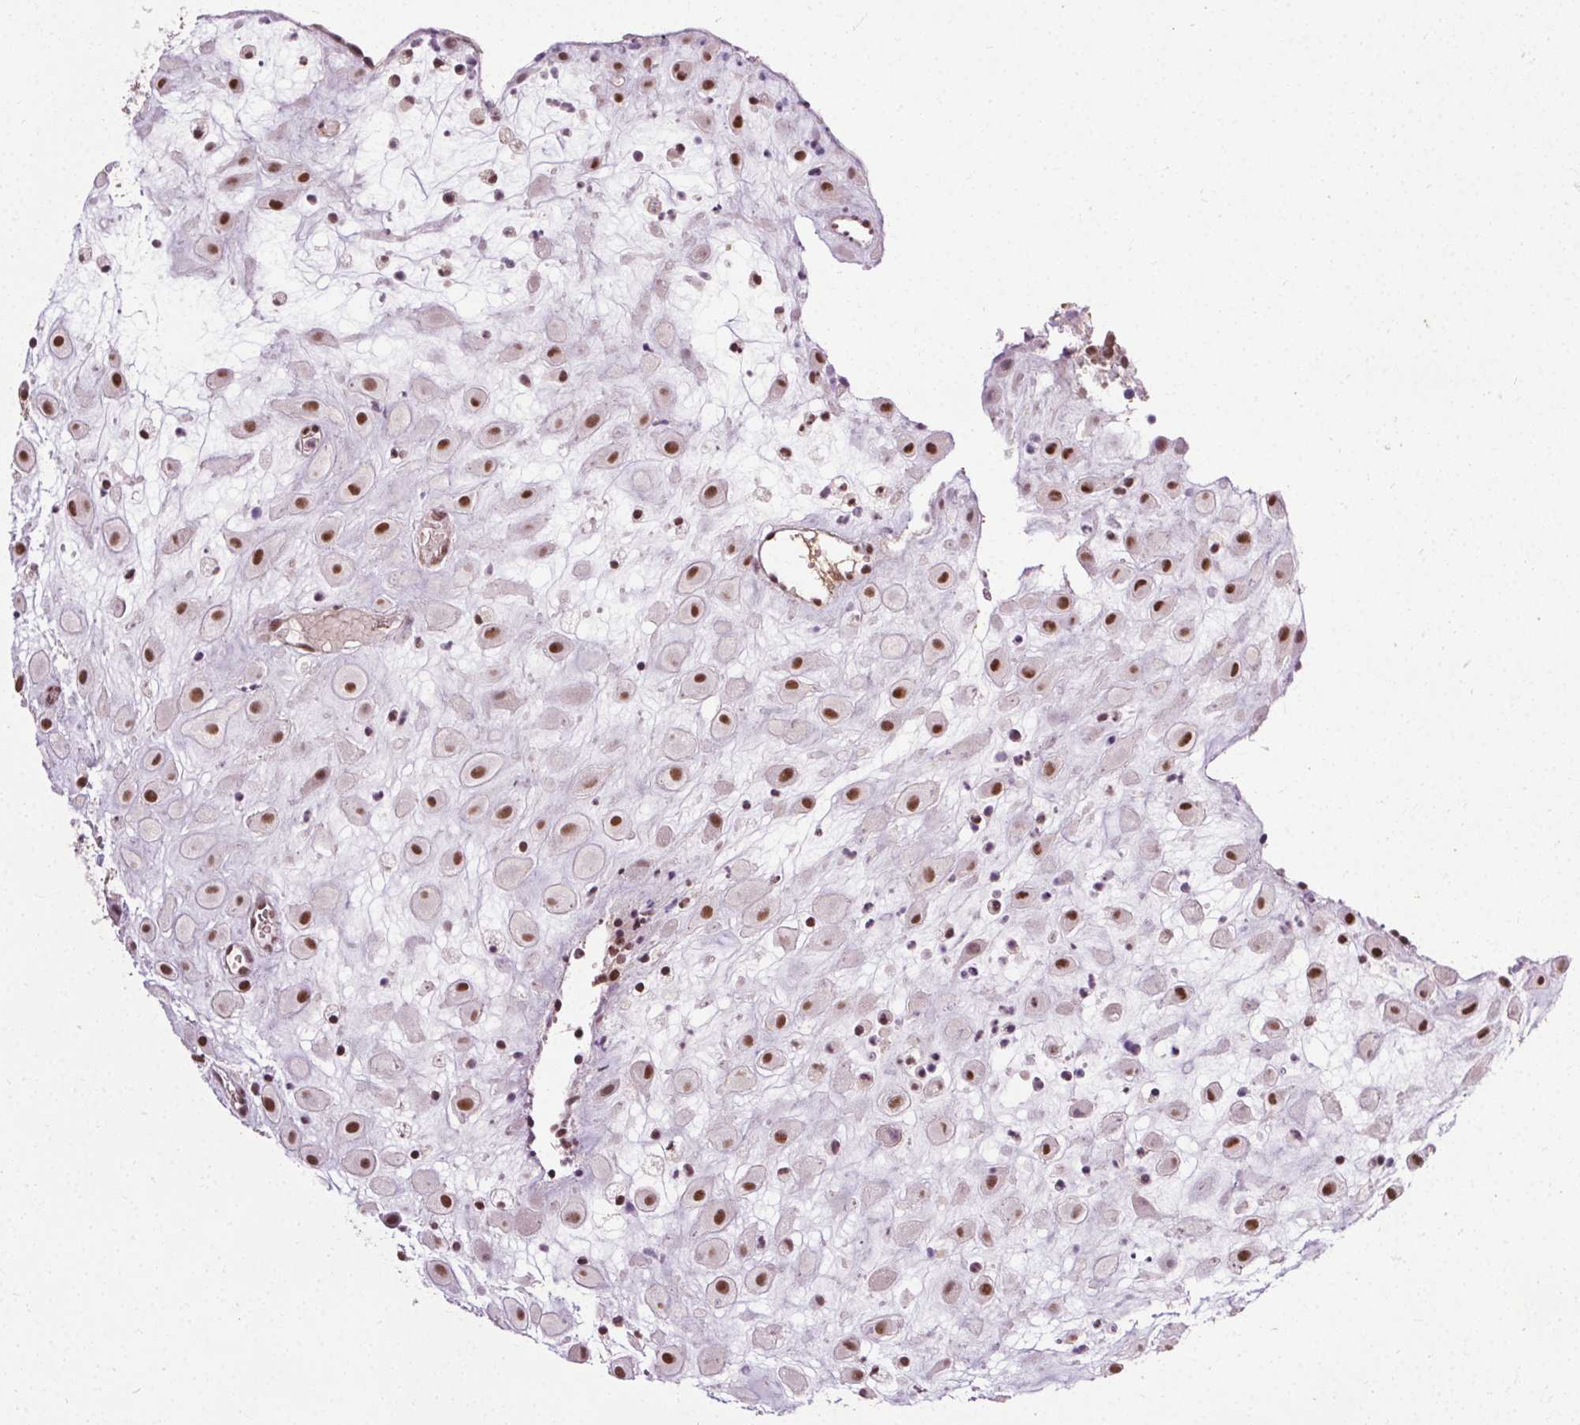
{"staining": {"intensity": "moderate", "quantity": ">75%", "location": "nuclear"}, "tissue": "placenta", "cell_type": "Decidual cells", "image_type": "normal", "snomed": [{"axis": "morphology", "description": "Normal tissue, NOS"}, {"axis": "topography", "description": "Placenta"}], "caption": "High-power microscopy captured an immunohistochemistry histopathology image of benign placenta, revealing moderate nuclear positivity in approximately >75% of decidual cells. The staining is performed using DAB (3,3'-diaminobenzidine) brown chromogen to label protein expression. The nuclei are counter-stained blue using hematoxylin.", "gene": "MED6", "patient": {"sex": "female", "age": 24}}